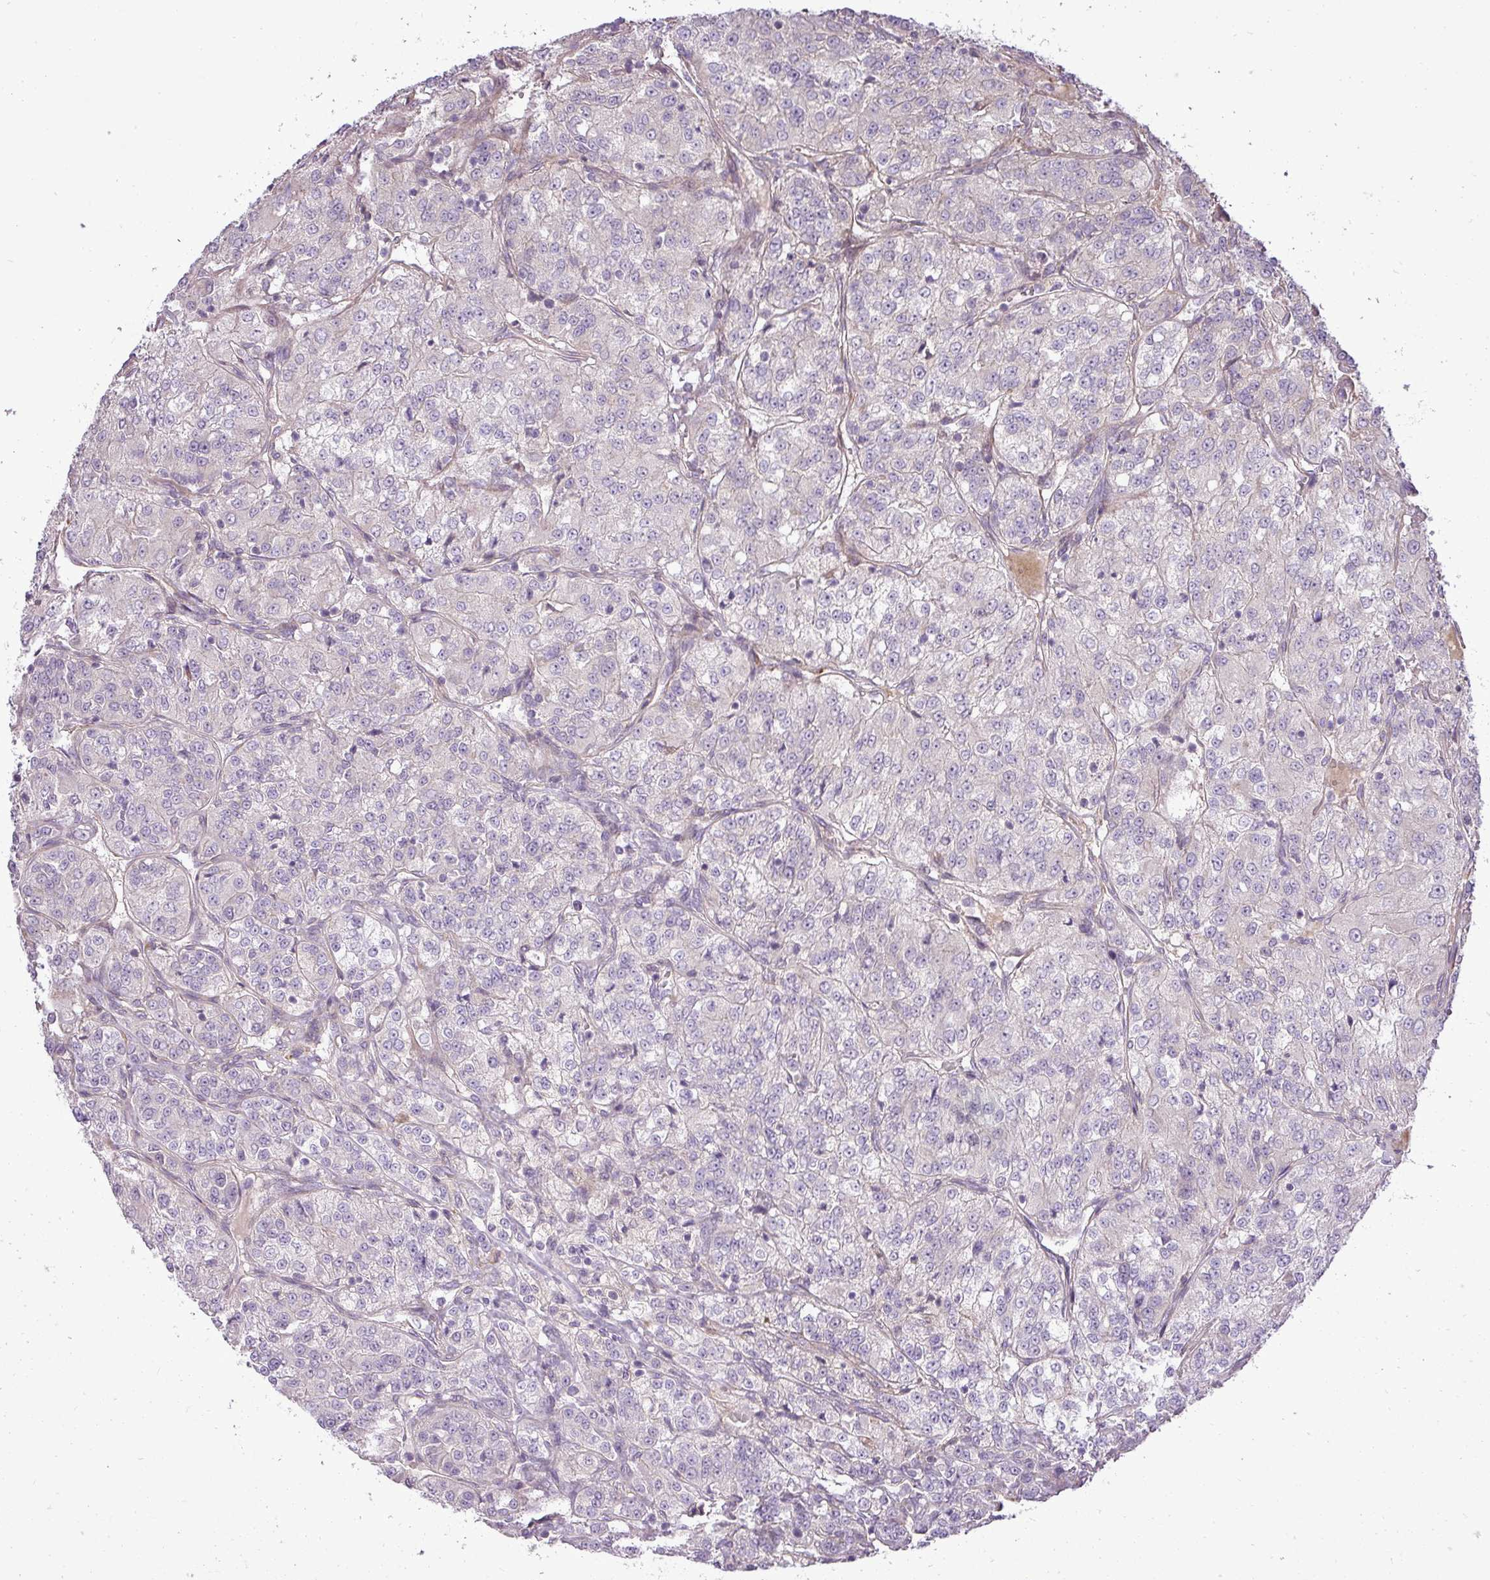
{"staining": {"intensity": "negative", "quantity": "none", "location": "none"}, "tissue": "renal cancer", "cell_type": "Tumor cells", "image_type": "cancer", "snomed": [{"axis": "morphology", "description": "Adenocarcinoma, NOS"}, {"axis": "topography", "description": "Kidney"}], "caption": "Micrograph shows no protein staining in tumor cells of adenocarcinoma (renal) tissue.", "gene": "PDRG1", "patient": {"sex": "female", "age": 63}}